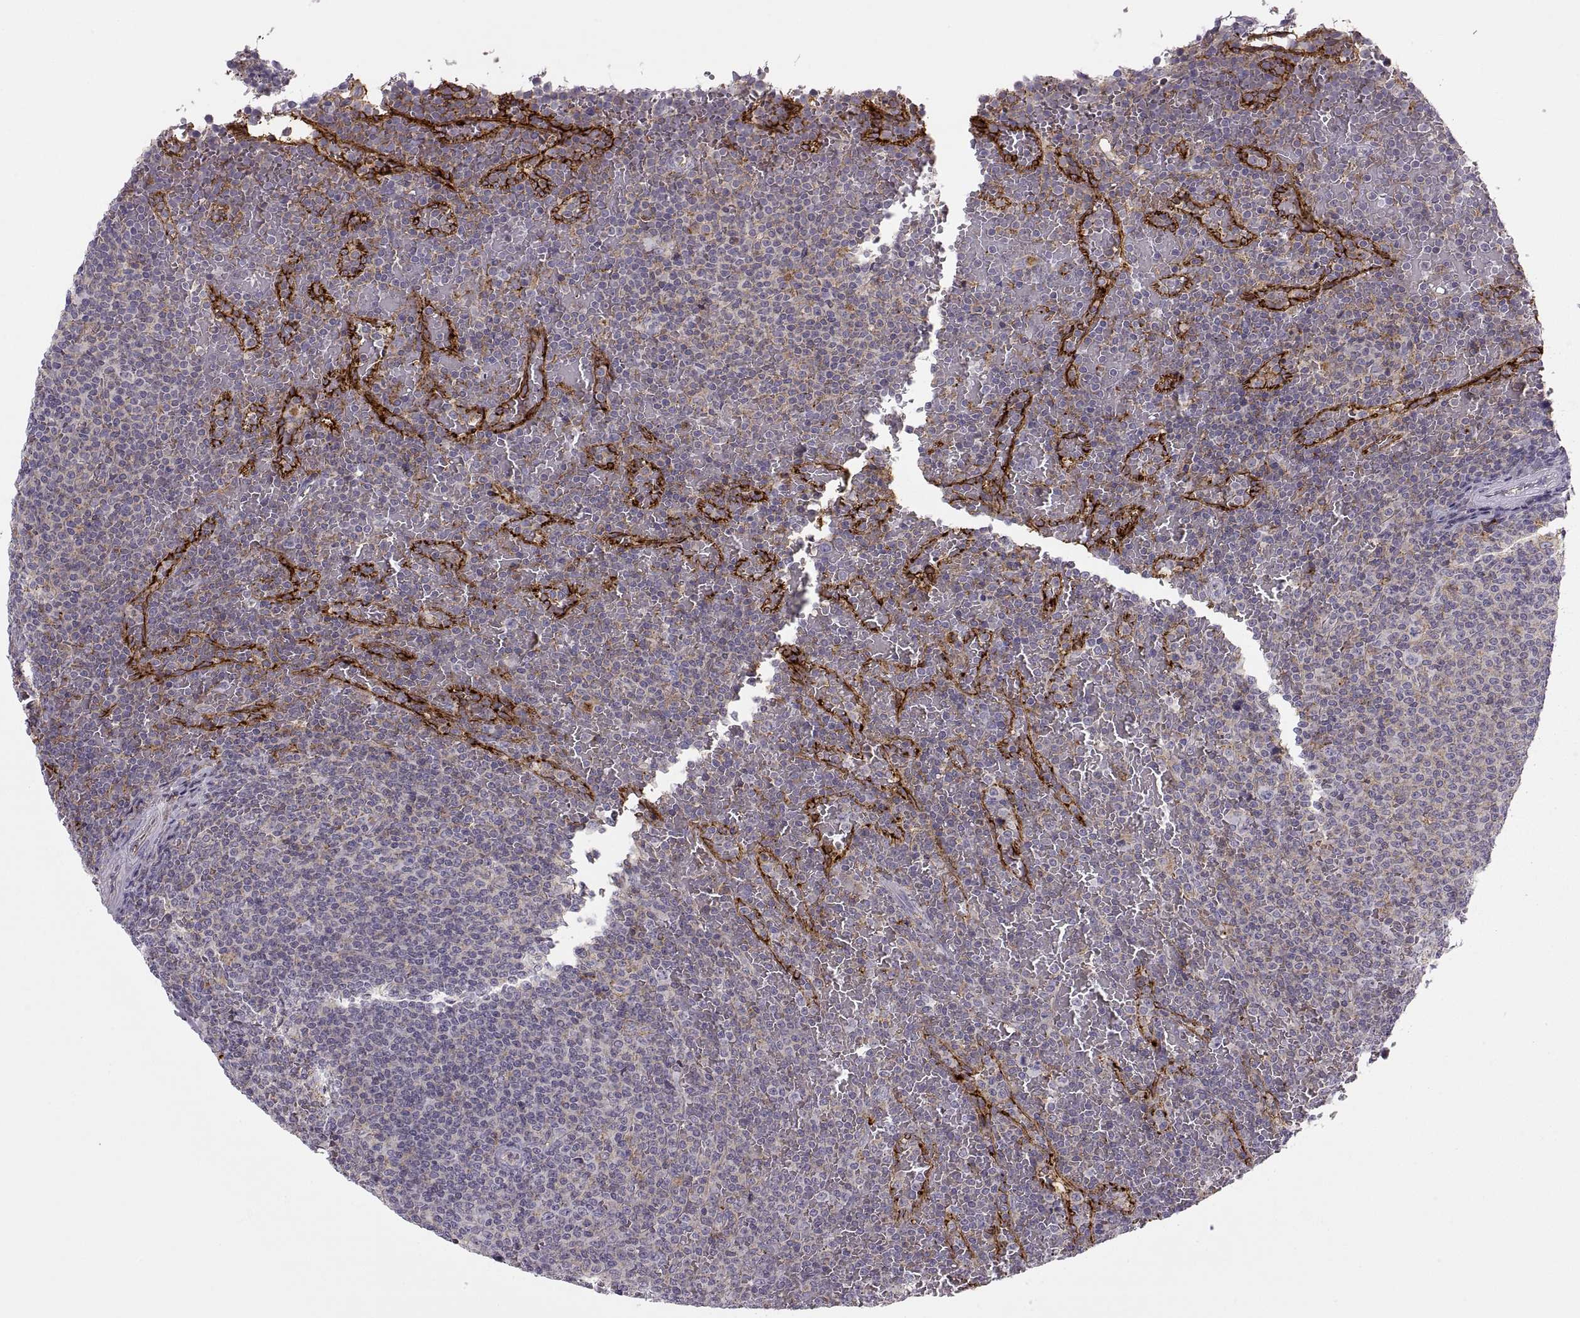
{"staining": {"intensity": "negative", "quantity": "none", "location": "none"}, "tissue": "lymphoma", "cell_type": "Tumor cells", "image_type": "cancer", "snomed": [{"axis": "morphology", "description": "Malignant lymphoma, non-Hodgkin's type, Low grade"}, {"axis": "topography", "description": "Spleen"}], "caption": "Immunohistochemical staining of human lymphoma reveals no significant positivity in tumor cells.", "gene": "RALB", "patient": {"sex": "female", "age": 77}}